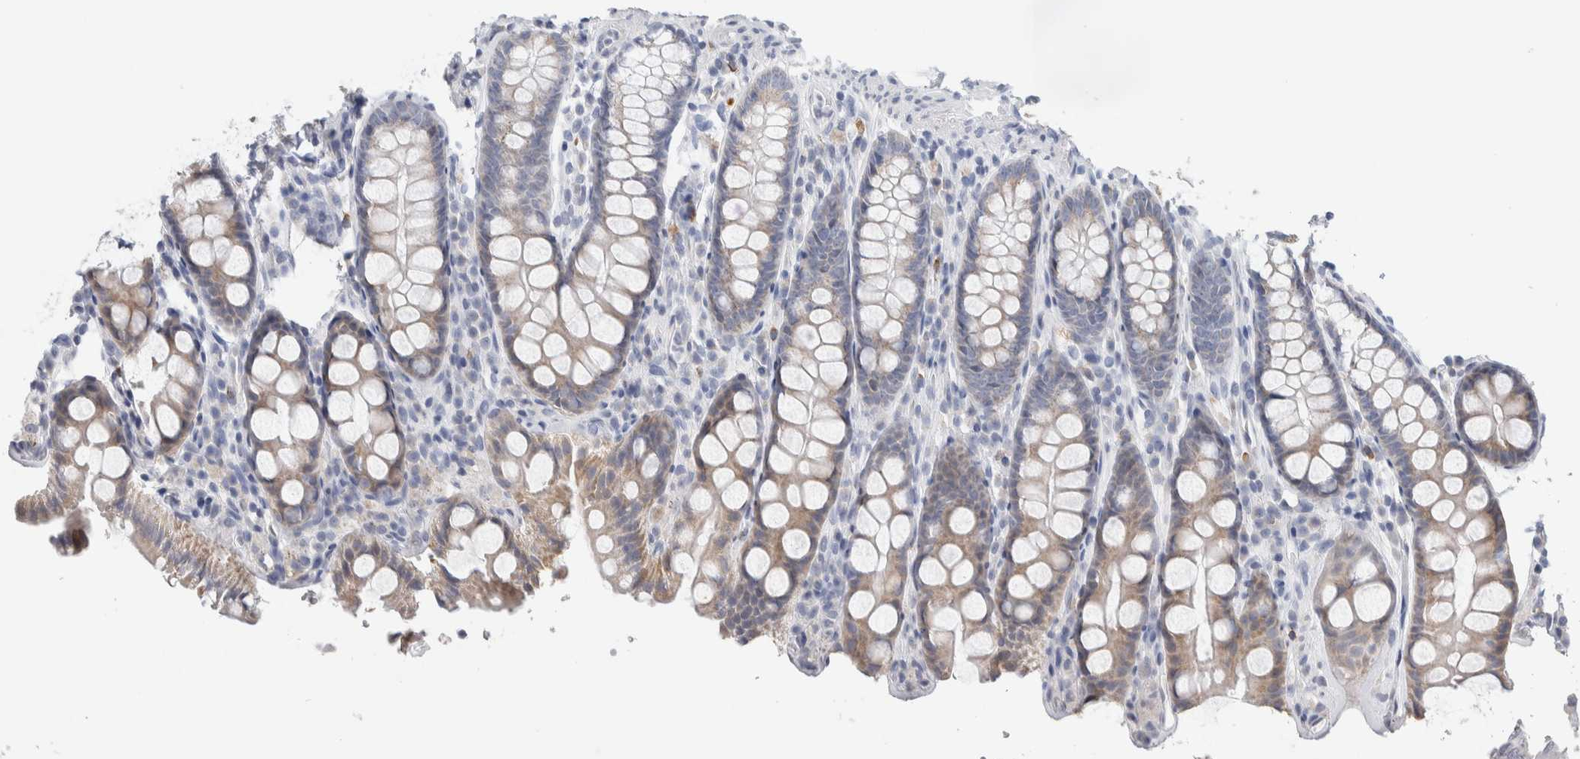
{"staining": {"intensity": "negative", "quantity": "none", "location": "none"}, "tissue": "colon", "cell_type": "Endothelial cells", "image_type": "normal", "snomed": [{"axis": "morphology", "description": "Normal tissue, NOS"}, {"axis": "topography", "description": "Colon"}, {"axis": "topography", "description": "Peripheral nerve tissue"}], "caption": "This is an immunohistochemistry (IHC) image of benign colon. There is no expression in endothelial cells.", "gene": "SCN2A", "patient": {"sex": "female", "age": 61}}